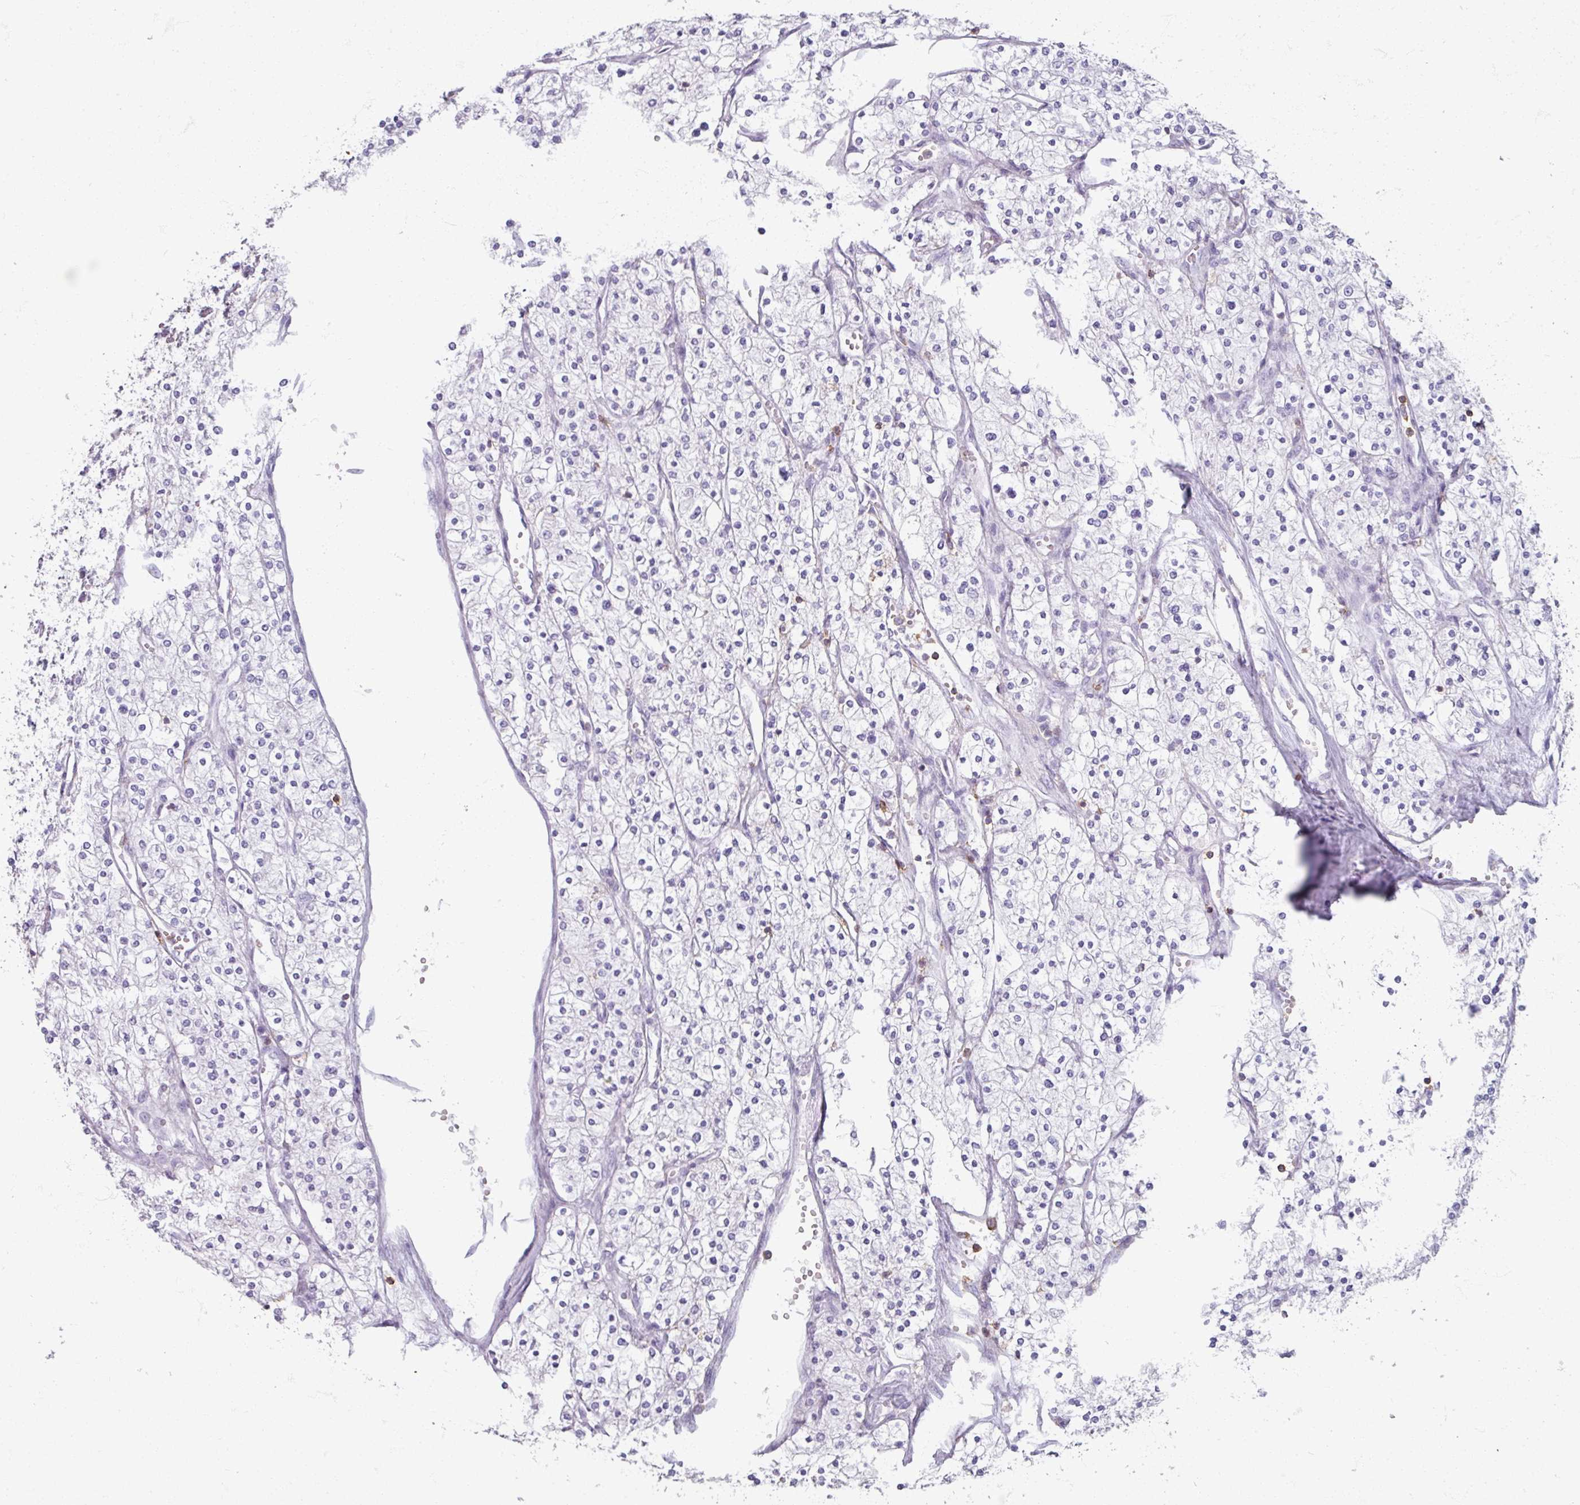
{"staining": {"intensity": "negative", "quantity": "none", "location": "none"}, "tissue": "renal cancer", "cell_type": "Tumor cells", "image_type": "cancer", "snomed": [{"axis": "morphology", "description": "Adenocarcinoma, NOS"}, {"axis": "topography", "description": "Kidney"}], "caption": "Renal cancer stained for a protein using IHC shows no staining tumor cells.", "gene": "PTPRC", "patient": {"sex": "male", "age": 80}}